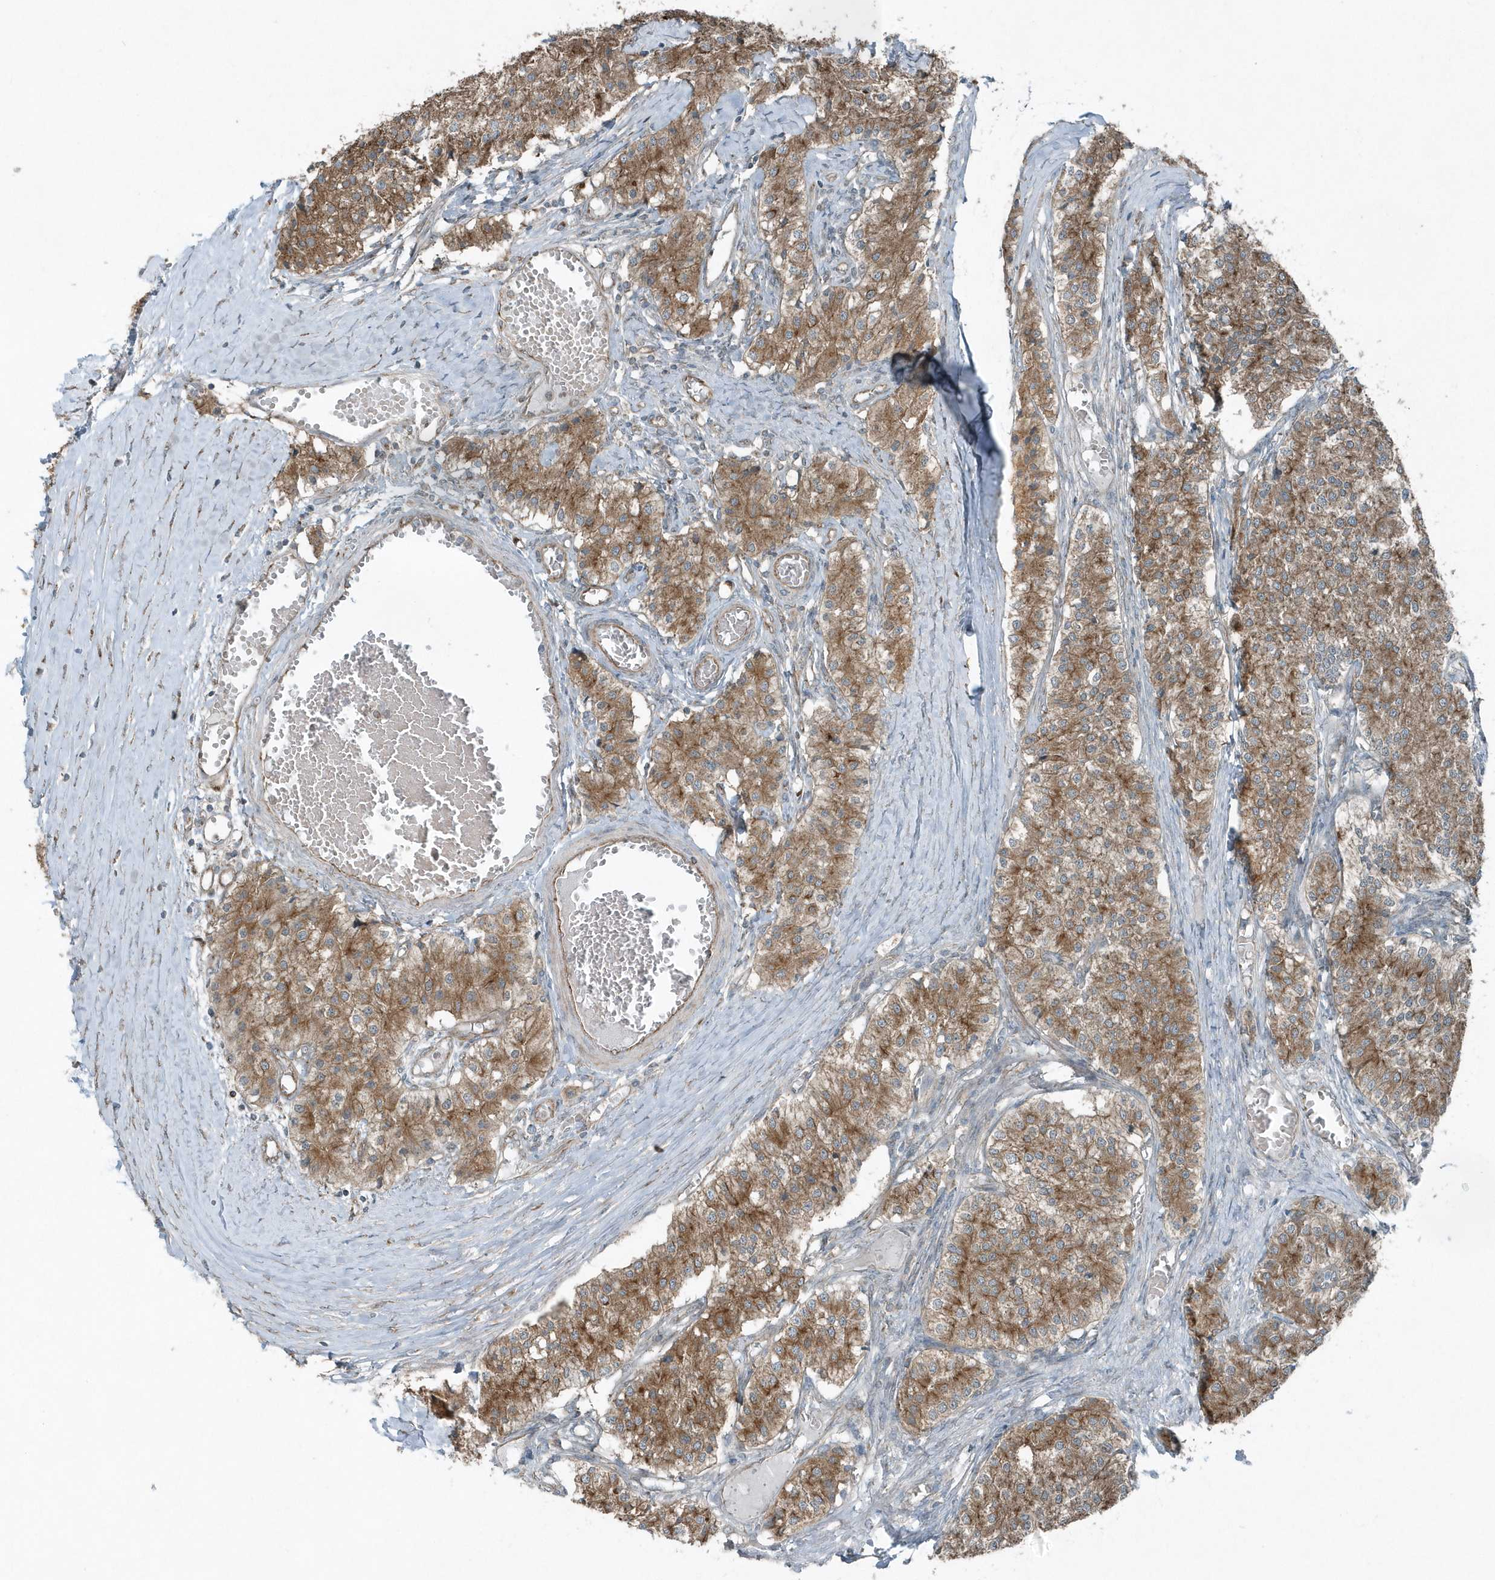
{"staining": {"intensity": "moderate", "quantity": ">75%", "location": "cytoplasmic/membranous"}, "tissue": "carcinoid", "cell_type": "Tumor cells", "image_type": "cancer", "snomed": [{"axis": "morphology", "description": "Carcinoid, malignant, NOS"}, {"axis": "topography", "description": "Colon"}], "caption": "The histopathology image reveals a brown stain indicating the presence of a protein in the cytoplasmic/membranous of tumor cells in carcinoid (malignant).", "gene": "GCC2", "patient": {"sex": "female", "age": 52}}